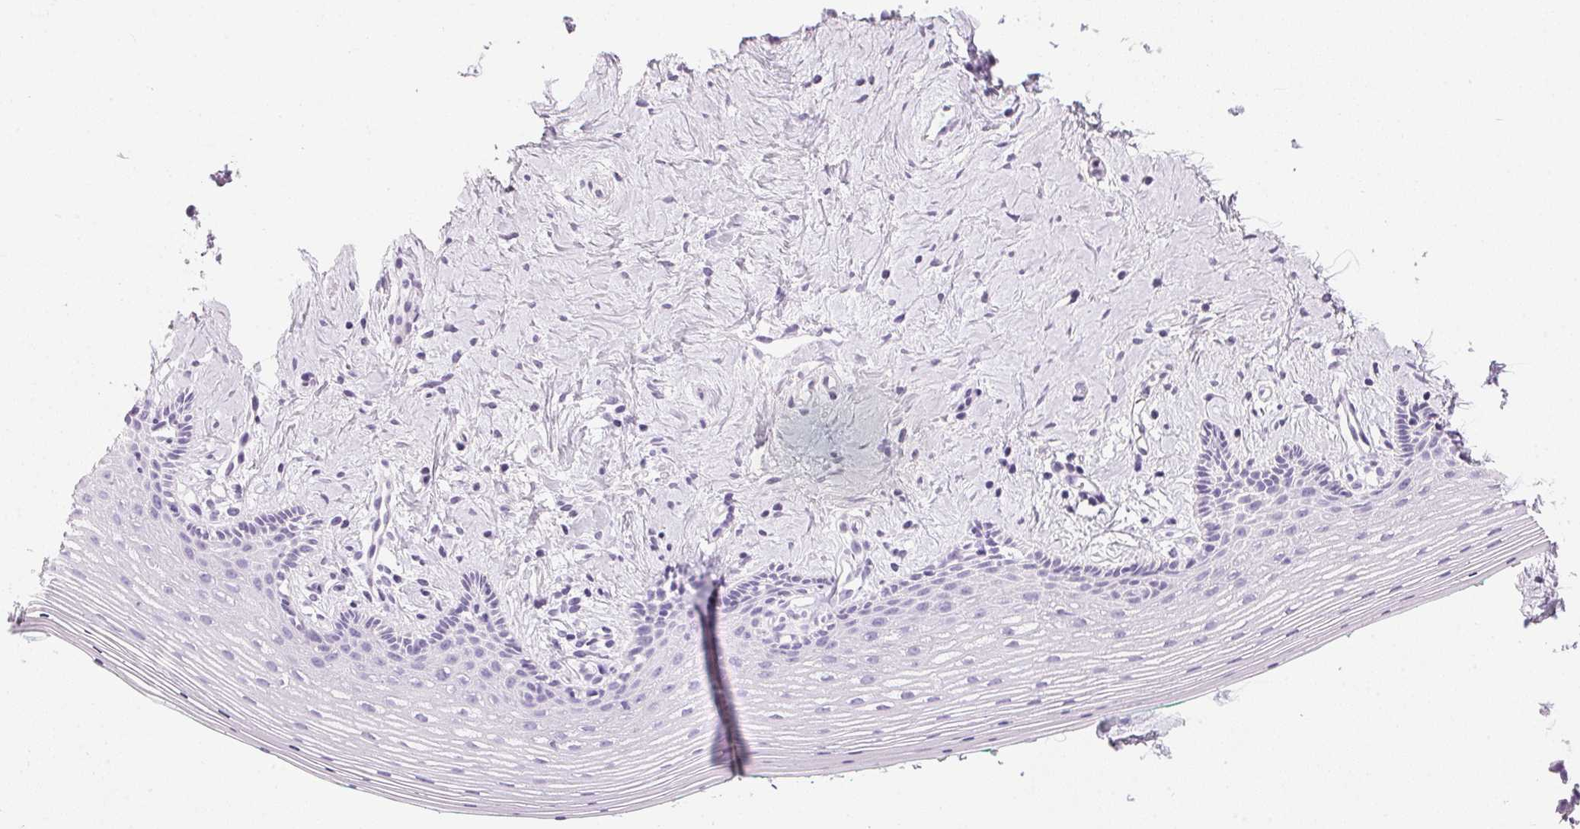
{"staining": {"intensity": "negative", "quantity": "none", "location": "none"}, "tissue": "vagina", "cell_type": "Squamous epithelial cells", "image_type": "normal", "snomed": [{"axis": "morphology", "description": "Normal tissue, NOS"}, {"axis": "topography", "description": "Vagina"}], "caption": "Vagina stained for a protein using IHC exhibits no staining squamous epithelial cells.", "gene": "IGFBP1", "patient": {"sex": "female", "age": 42}}